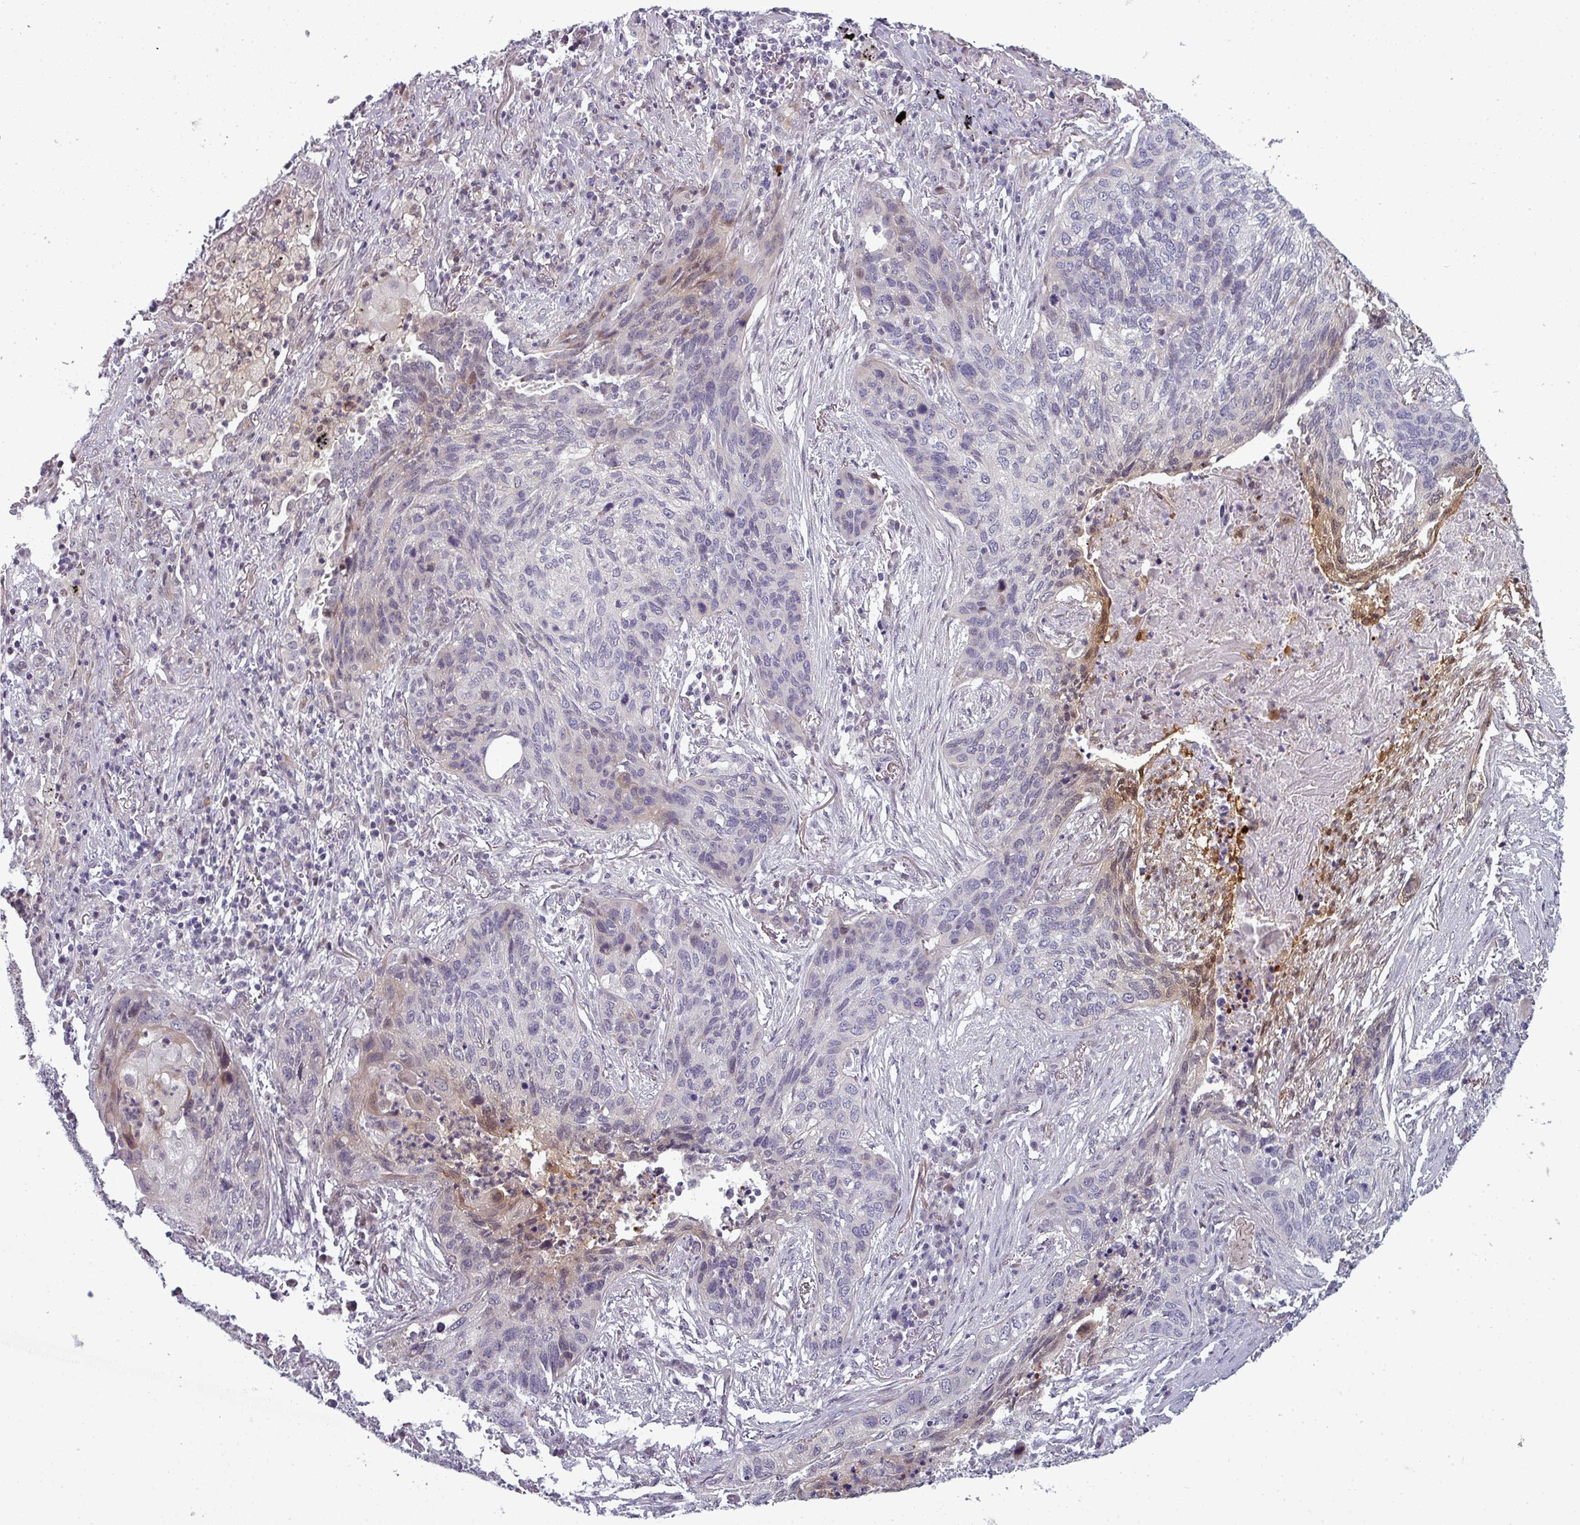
{"staining": {"intensity": "weak", "quantity": "<25%", "location": "cytoplasmic/membranous,nuclear"}, "tissue": "lung cancer", "cell_type": "Tumor cells", "image_type": "cancer", "snomed": [{"axis": "morphology", "description": "Squamous cell carcinoma, NOS"}, {"axis": "topography", "description": "Lung"}], "caption": "Lung squamous cell carcinoma stained for a protein using immunohistochemistry (IHC) exhibits no staining tumor cells.", "gene": "PRAMEF12", "patient": {"sex": "female", "age": 63}}